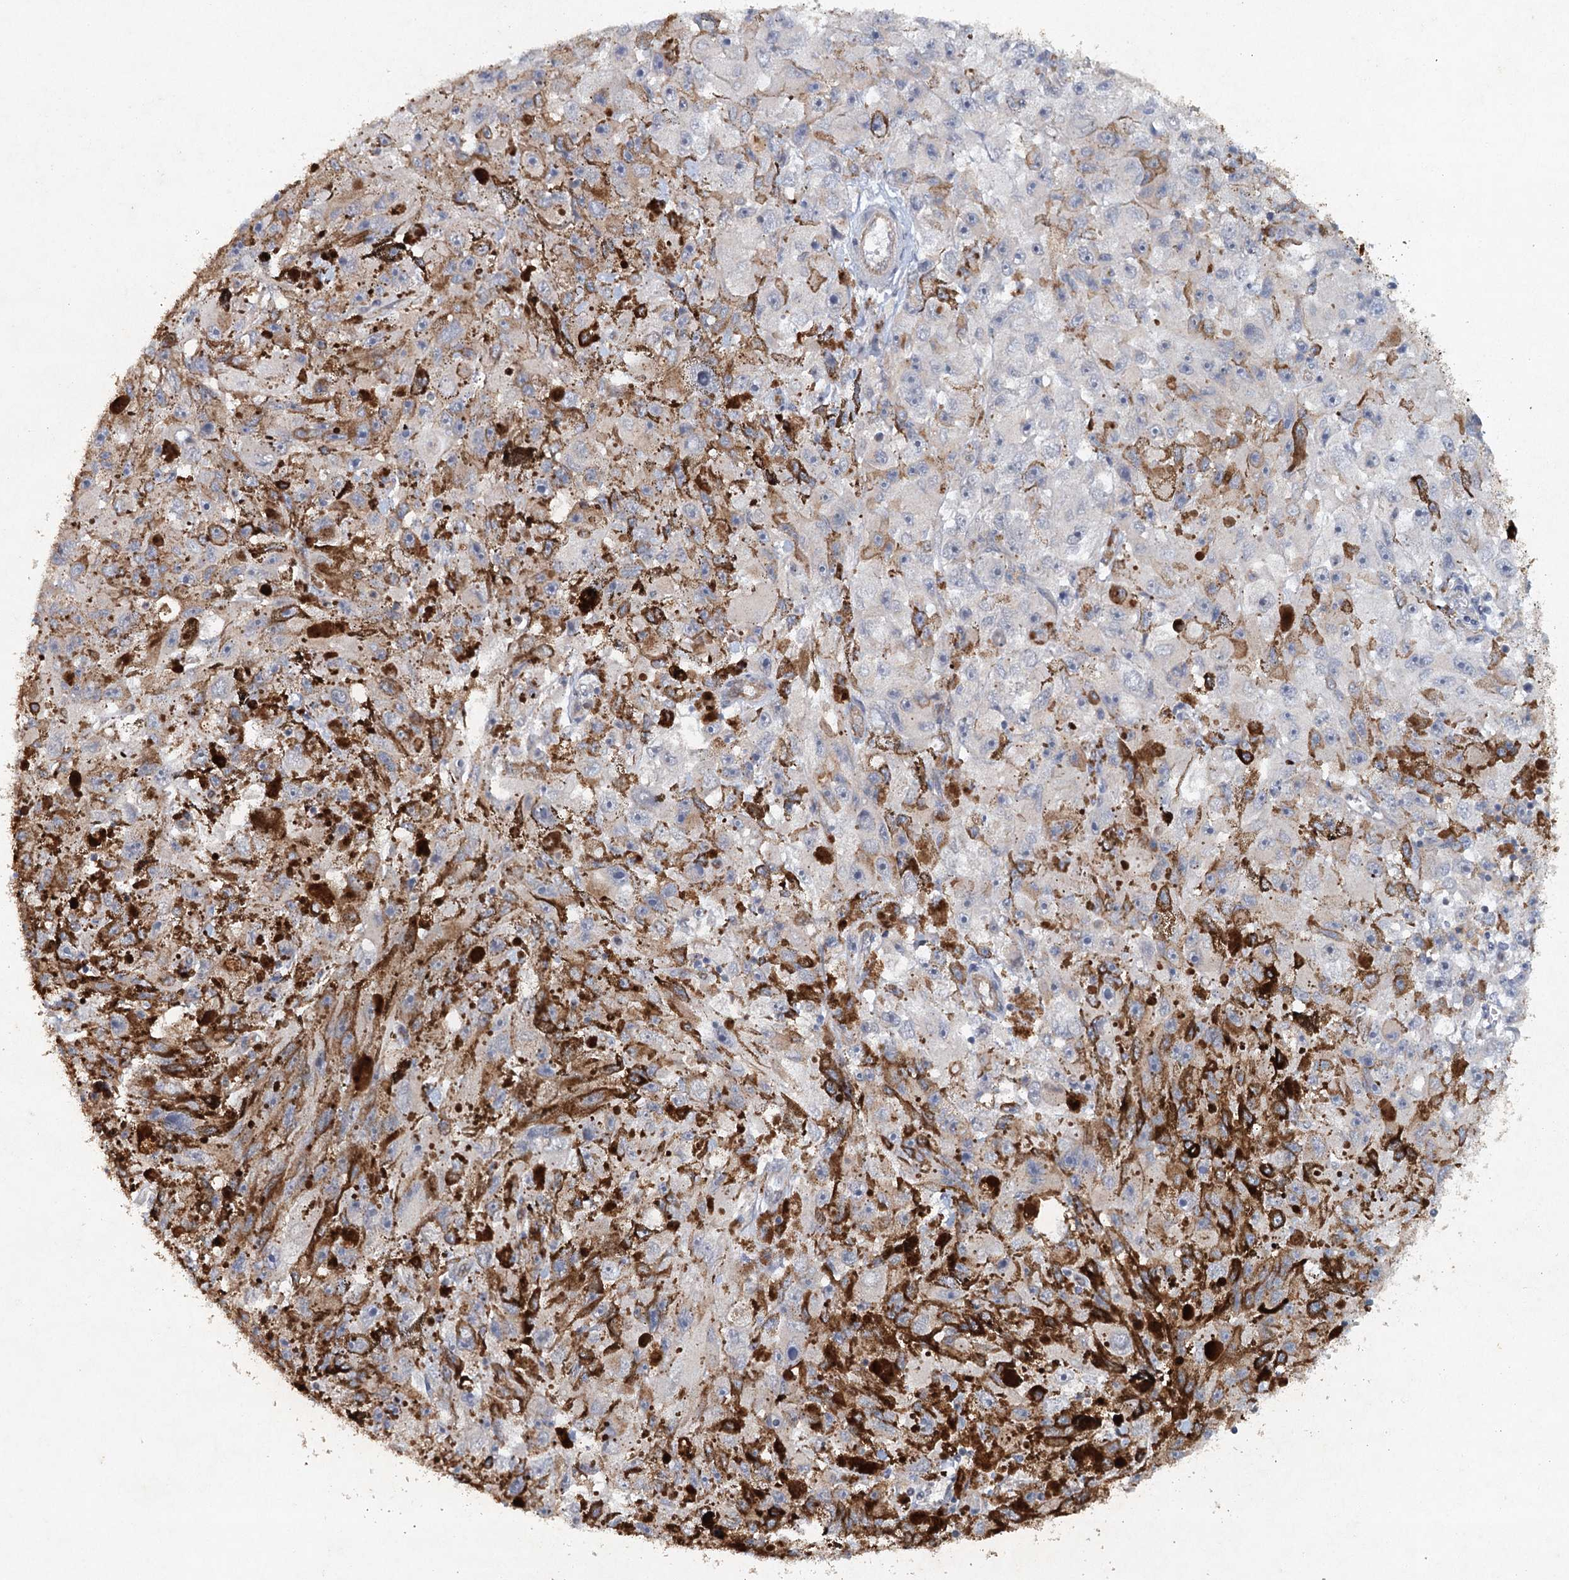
{"staining": {"intensity": "negative", "quantity": "none", "location": "none"}, "tissue": "melanoma", "cell_type": "Tumor cells", "image_type": "cancer", "snomed": [{"axis": "morphology", "description": "Malignant melanoma, NOS"}, {"axis": "topography", "description": "Skin"}], "caption": "Tumor cells show no significant expression in melanoma.", "gene": "SYNPO", "patient": {"sex": "female", "age": 104}}